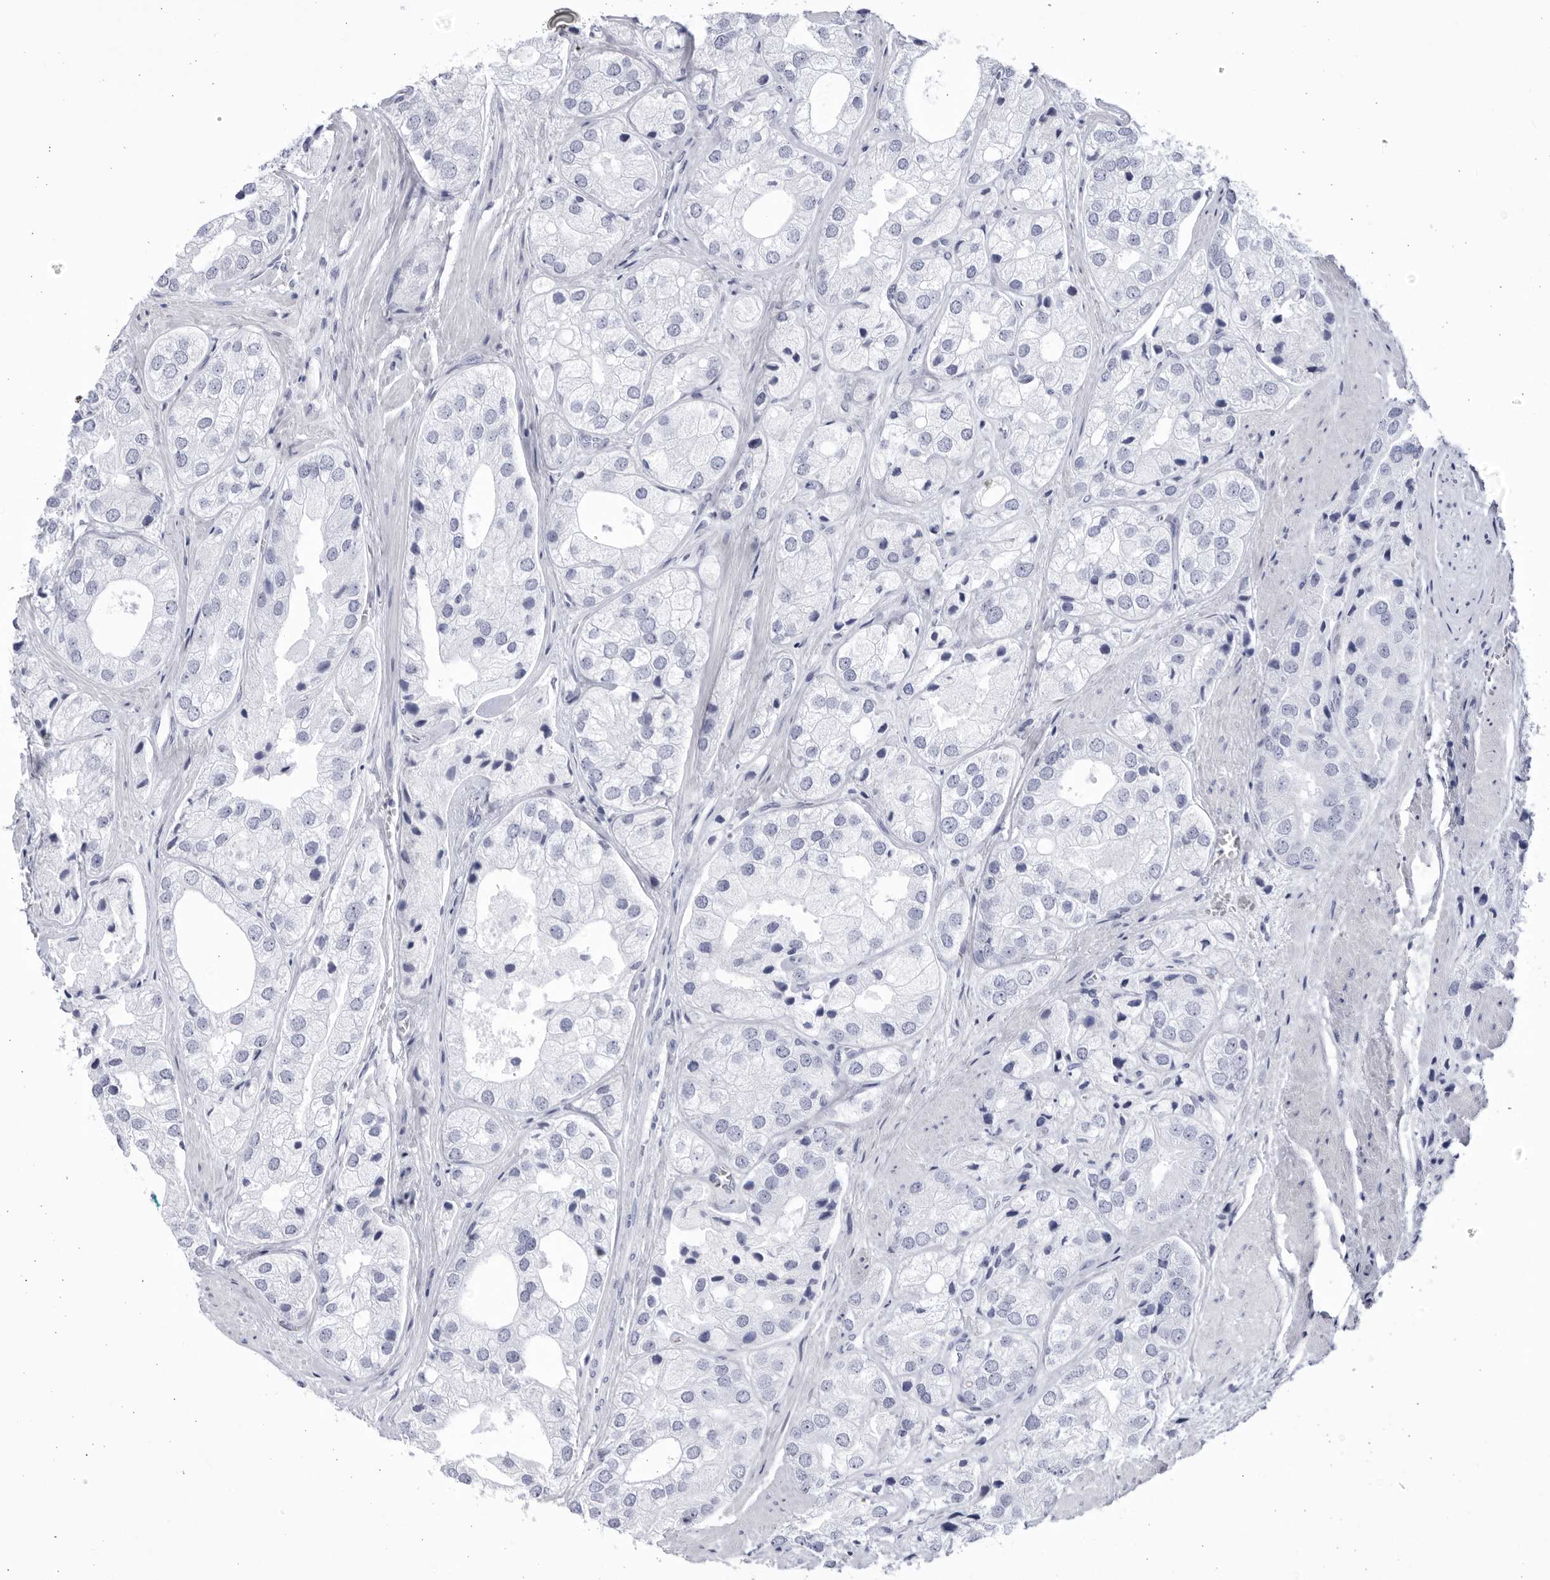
{"staining": {"intensity": "negative", "quantity": "none", "location": "none"}, "tissue": "prostate cancer", "cell_type": "Tumor cells", "image_type": "cancer", "snomed": [{"axis": "morphology", "description": "Adenocarcinoma, High grade"}, {"axis": "topography", "description": "Prostate"}], "caption": "Immunohistochemistry (IHC) photomicrograph of human prostate cancer (high-grade adenocarcinoma) stained for a protein (brown), which demonstrates no positivity in tumor cells. The staining was performed using DAB to visualize the protein expression in brown, while the nuclei were stained in blue with hematoxylin (Magnification: 20x).", "gene": "CCDC181", "patient": {"sex": "male", "age": 50}}